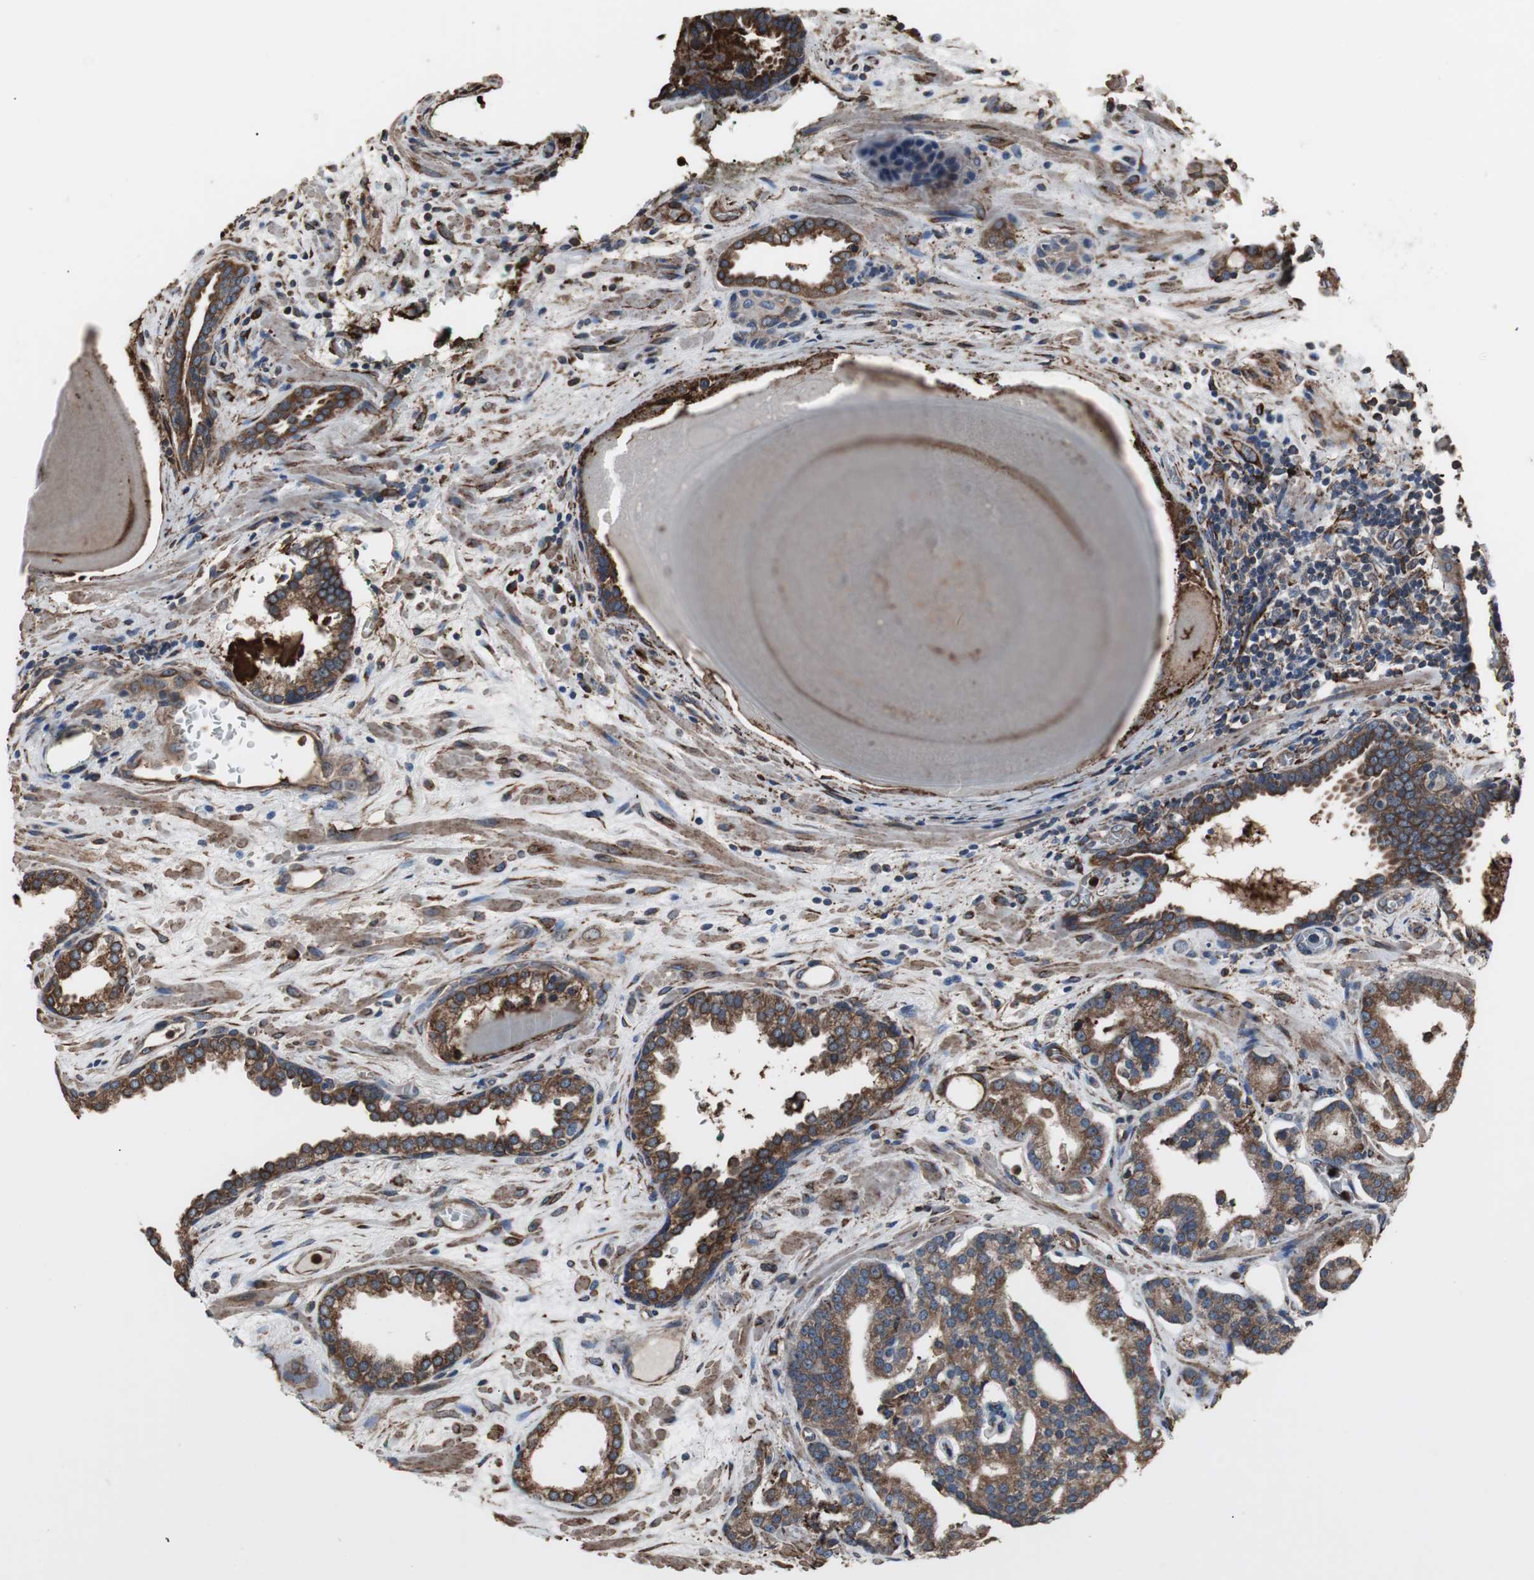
{"staining": {"intensity": "moderate", "quantity": ">75%", "location": "cytoplasmic/membranous"}, "tissue": "prostate cancer", "cell_type": "Tumor cells", "image_type": "cancer", "snomed": [{"axis": "morphology", "description": "Adenocarcinoma, Low grade"}, {"axis": "topography", "description": "Prostate"}], "caption": "Protein expression by immunohistochemistry exhibits moderate cytoplasmic/membranous positivity in approximately >75% of tumor cells in prostate cancer (adenocarcinoma (low-grade)).", "gene": "CALU", "patient": {"sex": "male", "age": 63}}